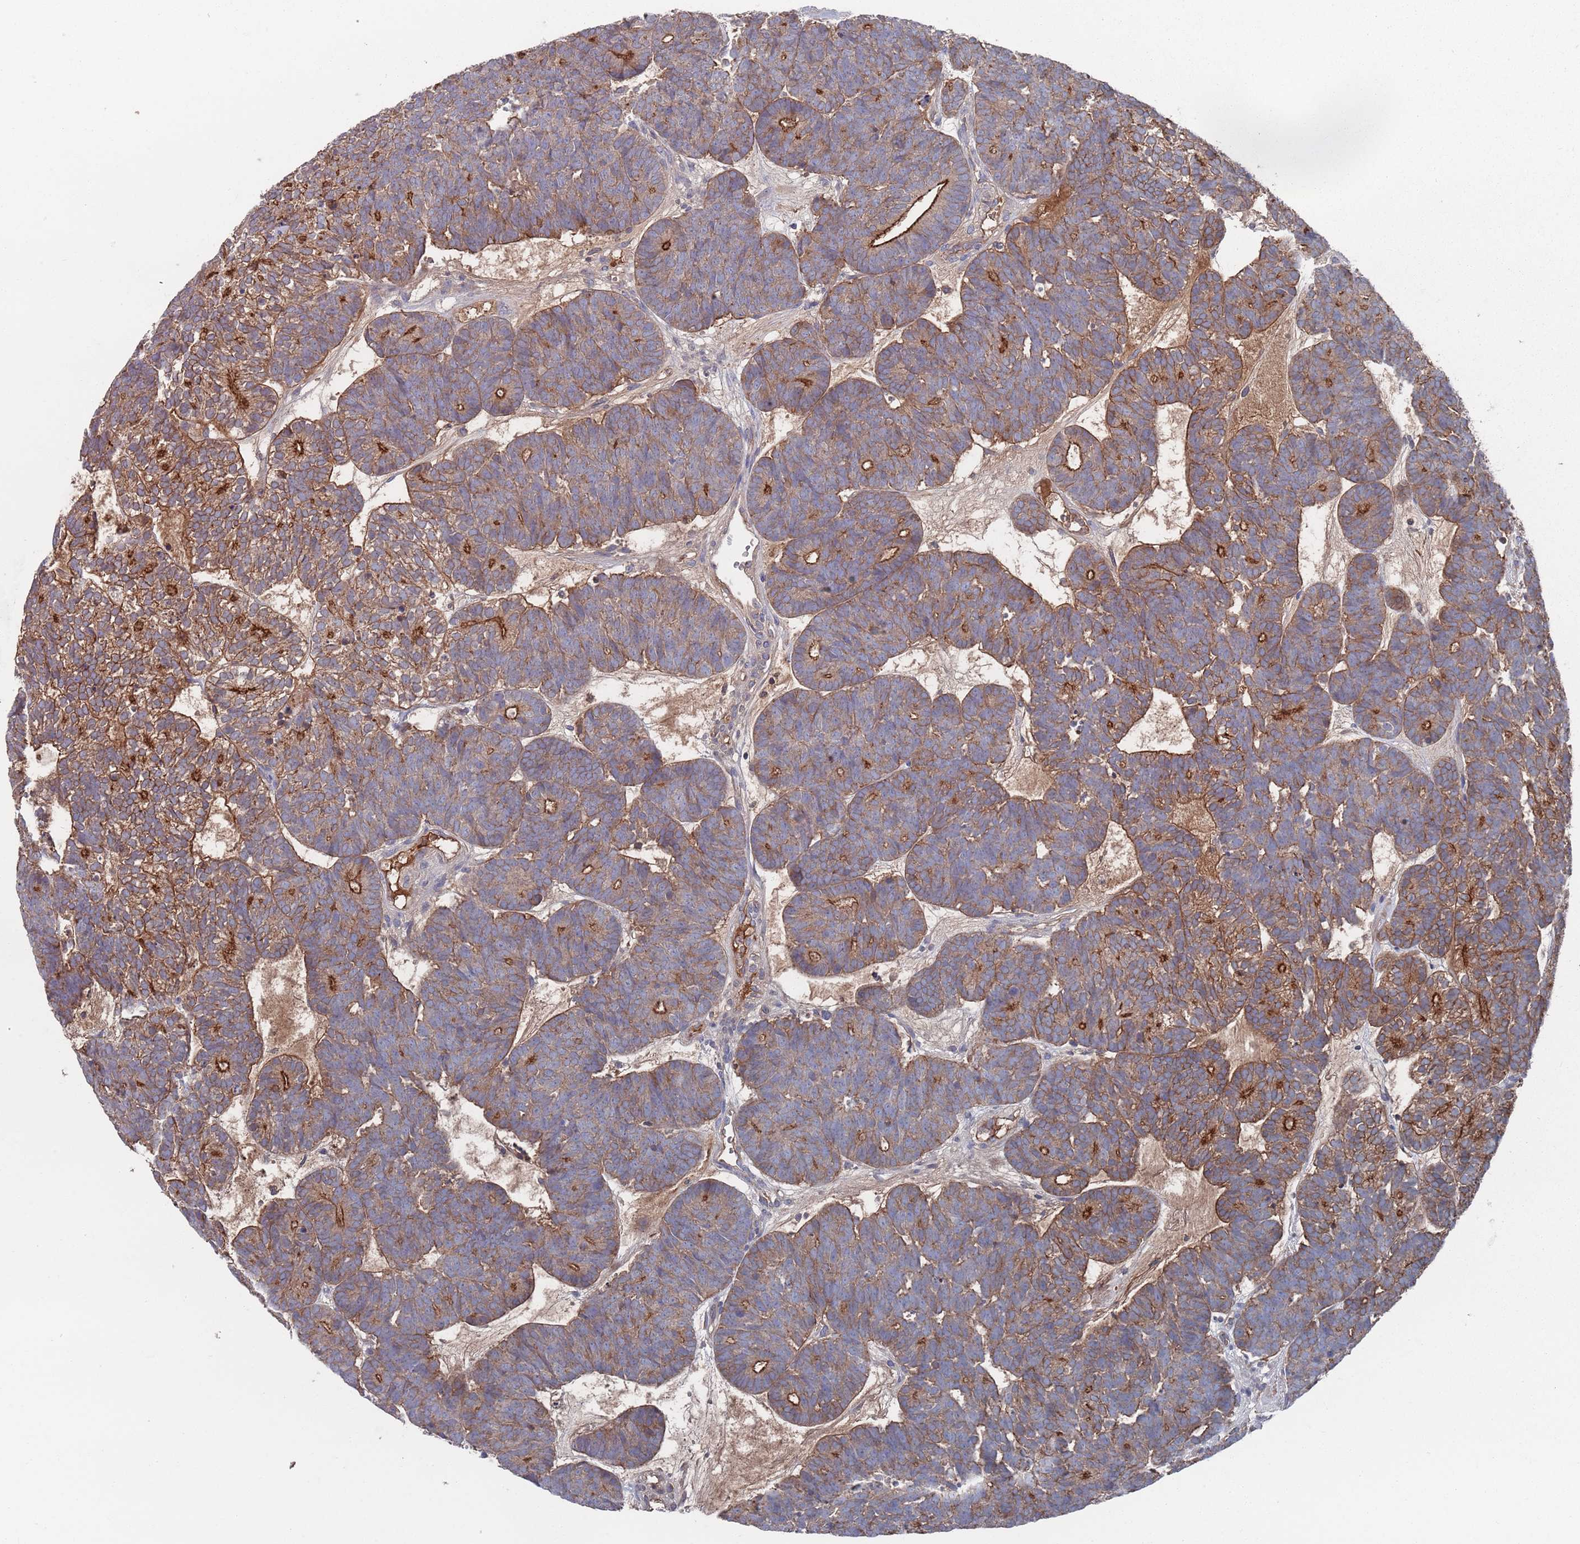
{"staining": {"intensity": "moderate", "quantity": ">75%", "location": "cytoplasmic/membranous"}, "tissue": "head and neck cancer", "cell_type": "Tumor cells", "image_type": "cancer", "snomed": [{"axis": "morphology", "description": "Adenocarcinoma, NOS"}, {"axis": "topography", "description": "Head-Neck"}], "caption": "Brown immunohistochemical staining in head and neck cancer (adenocarcinoma) shows moderate cytoplasmic/membranous expression in about >75% of tumor cells.", "gene": "PLEKHA4", "patient": {"sex": "female", "age": 81}}